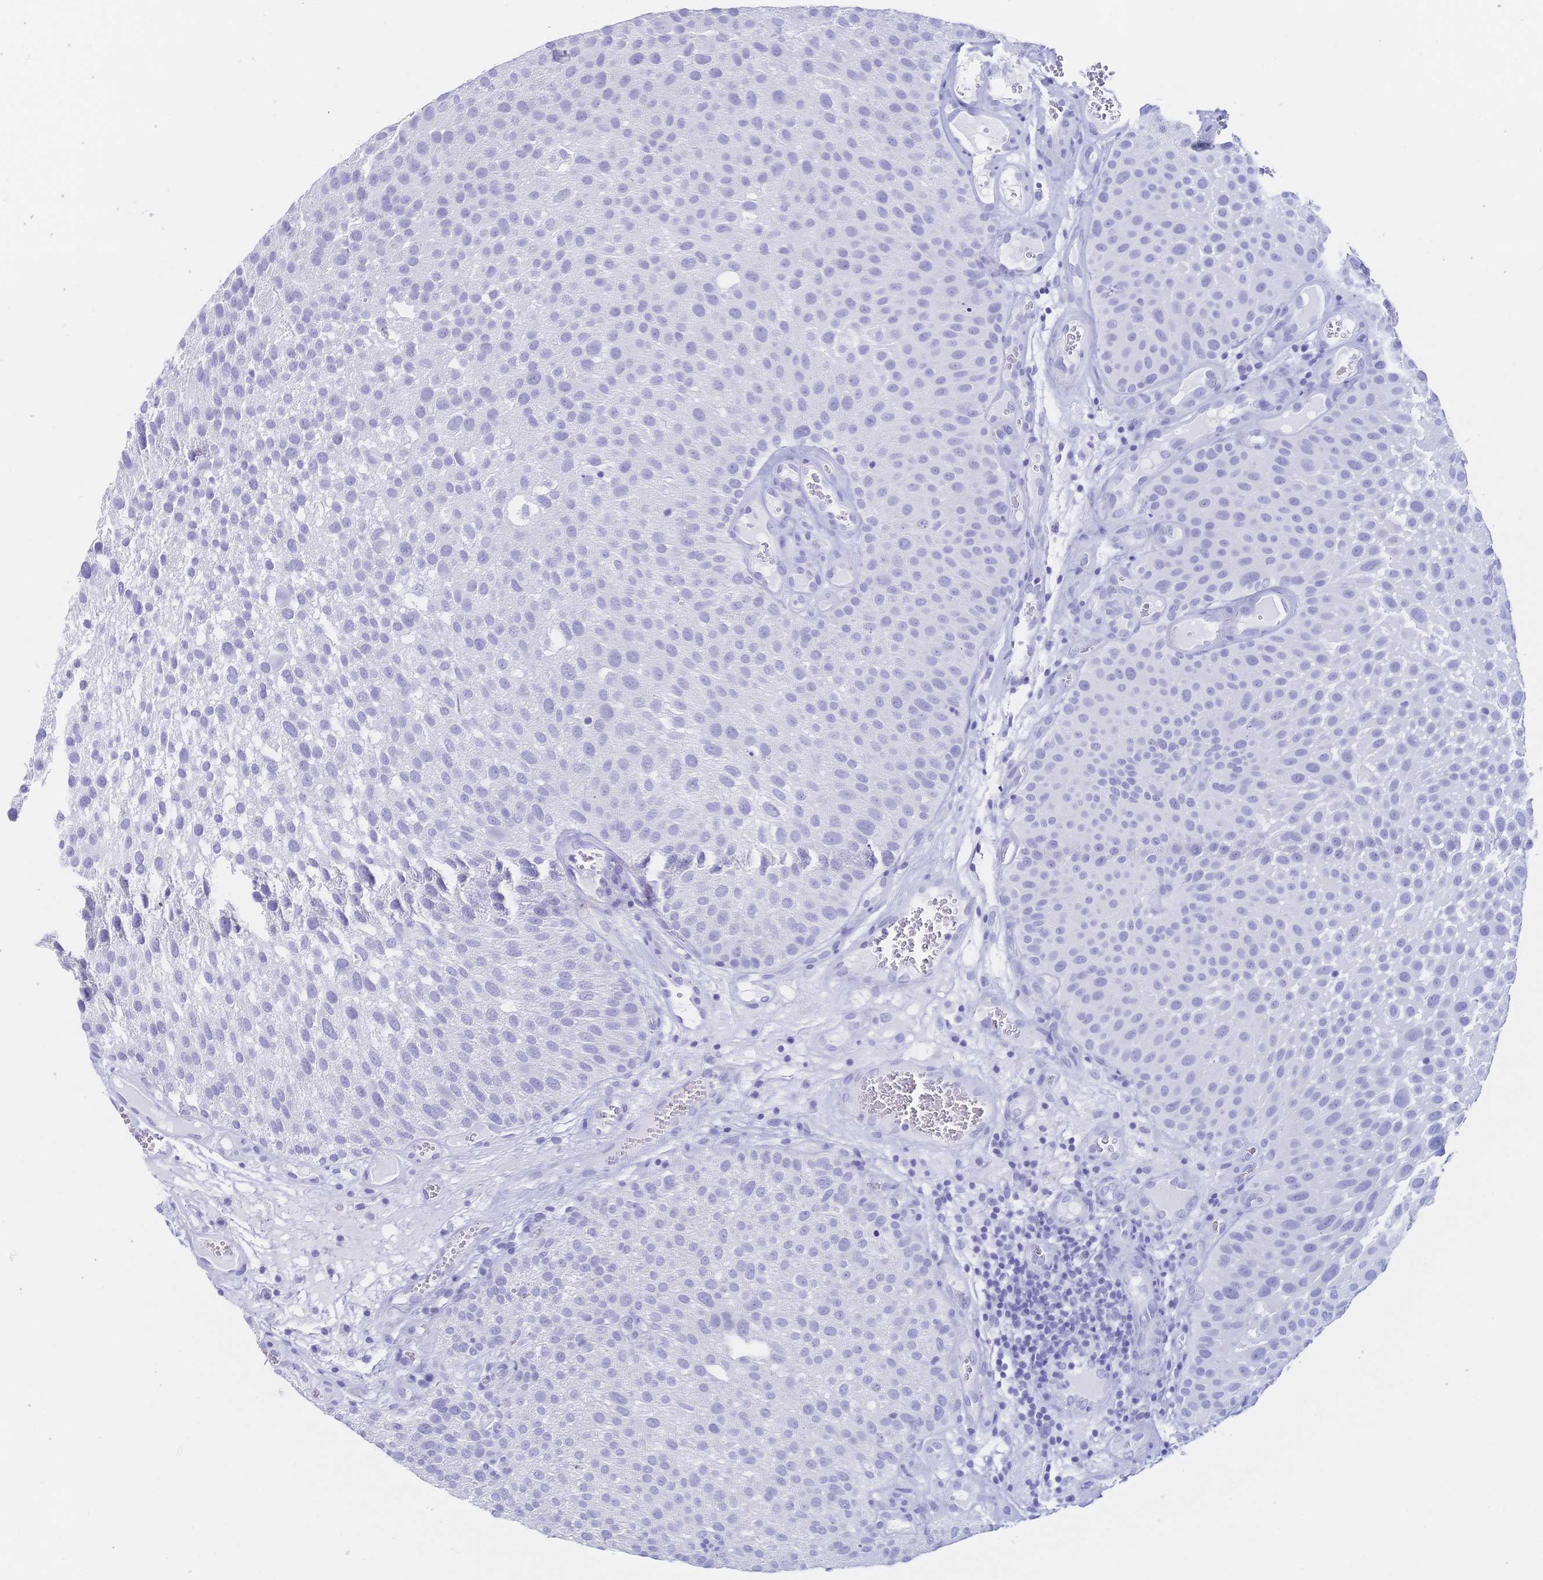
{"staining": {"intensity": "negative", "quantity": "none", "location": "none"}, "tissue": "urothelial cancer", "cell_type": "Tumor cells", "image_type": "cancer", "snomed": [{"axis": "morphology", "description": "Urothelial carcinoma, Low grade"}, {"axis": "topography", "description": "Urinary bladder"}], "caption": "This is an immunohistochemistry (IHC) micrograph of human urothelial cancer. There is no staining in tumor cells.", "gene": "MEP1B", "patient": {"sex": "male", "age": 72}}